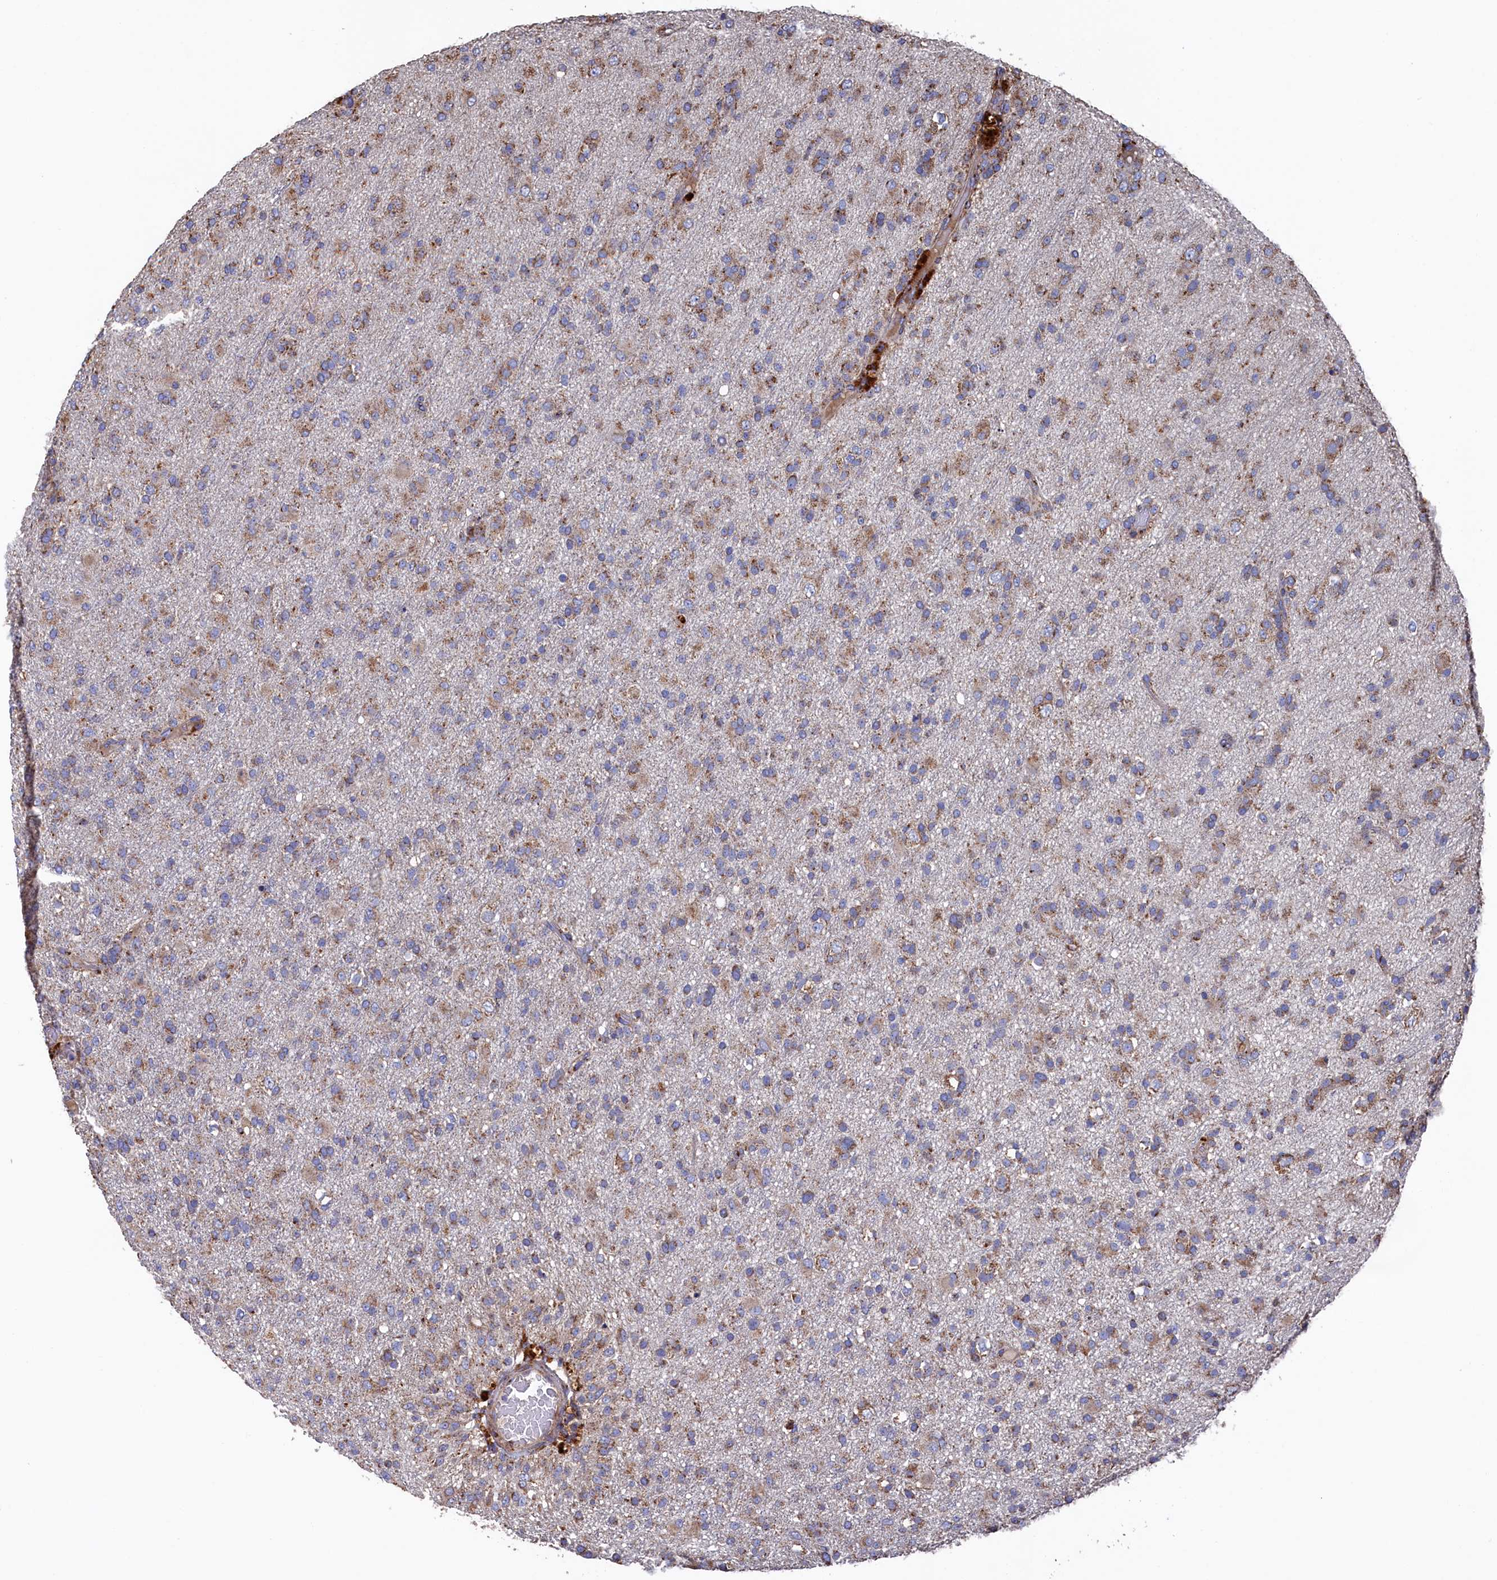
{"staining": {"intensity": "moderate", "quantity": ">75%", "location": "cytoplasmic/membranous"}, "tissue": "glioma", "cell_type": "Tumor cells", "image_type": "cancer", "snomed": [{"axis": "morphology", "description": "Glioma, malignant, Low grade"}, {"axis": "topography", "description": "Brain"}], "caption": "Protein expression by immunohistochemistry demonstrates moderate cytoplasmic/membranous staining in about >75% of tumor cells in low-grade glioma (malignant). Using DAB (3,3'-diaminobenzidine) (brown) and hematoxylin (blue) stains, captured at high magnification using brightfield microscopy.", "gene": "PRRC1", "patient": {"sex": "male", "age": 65}}